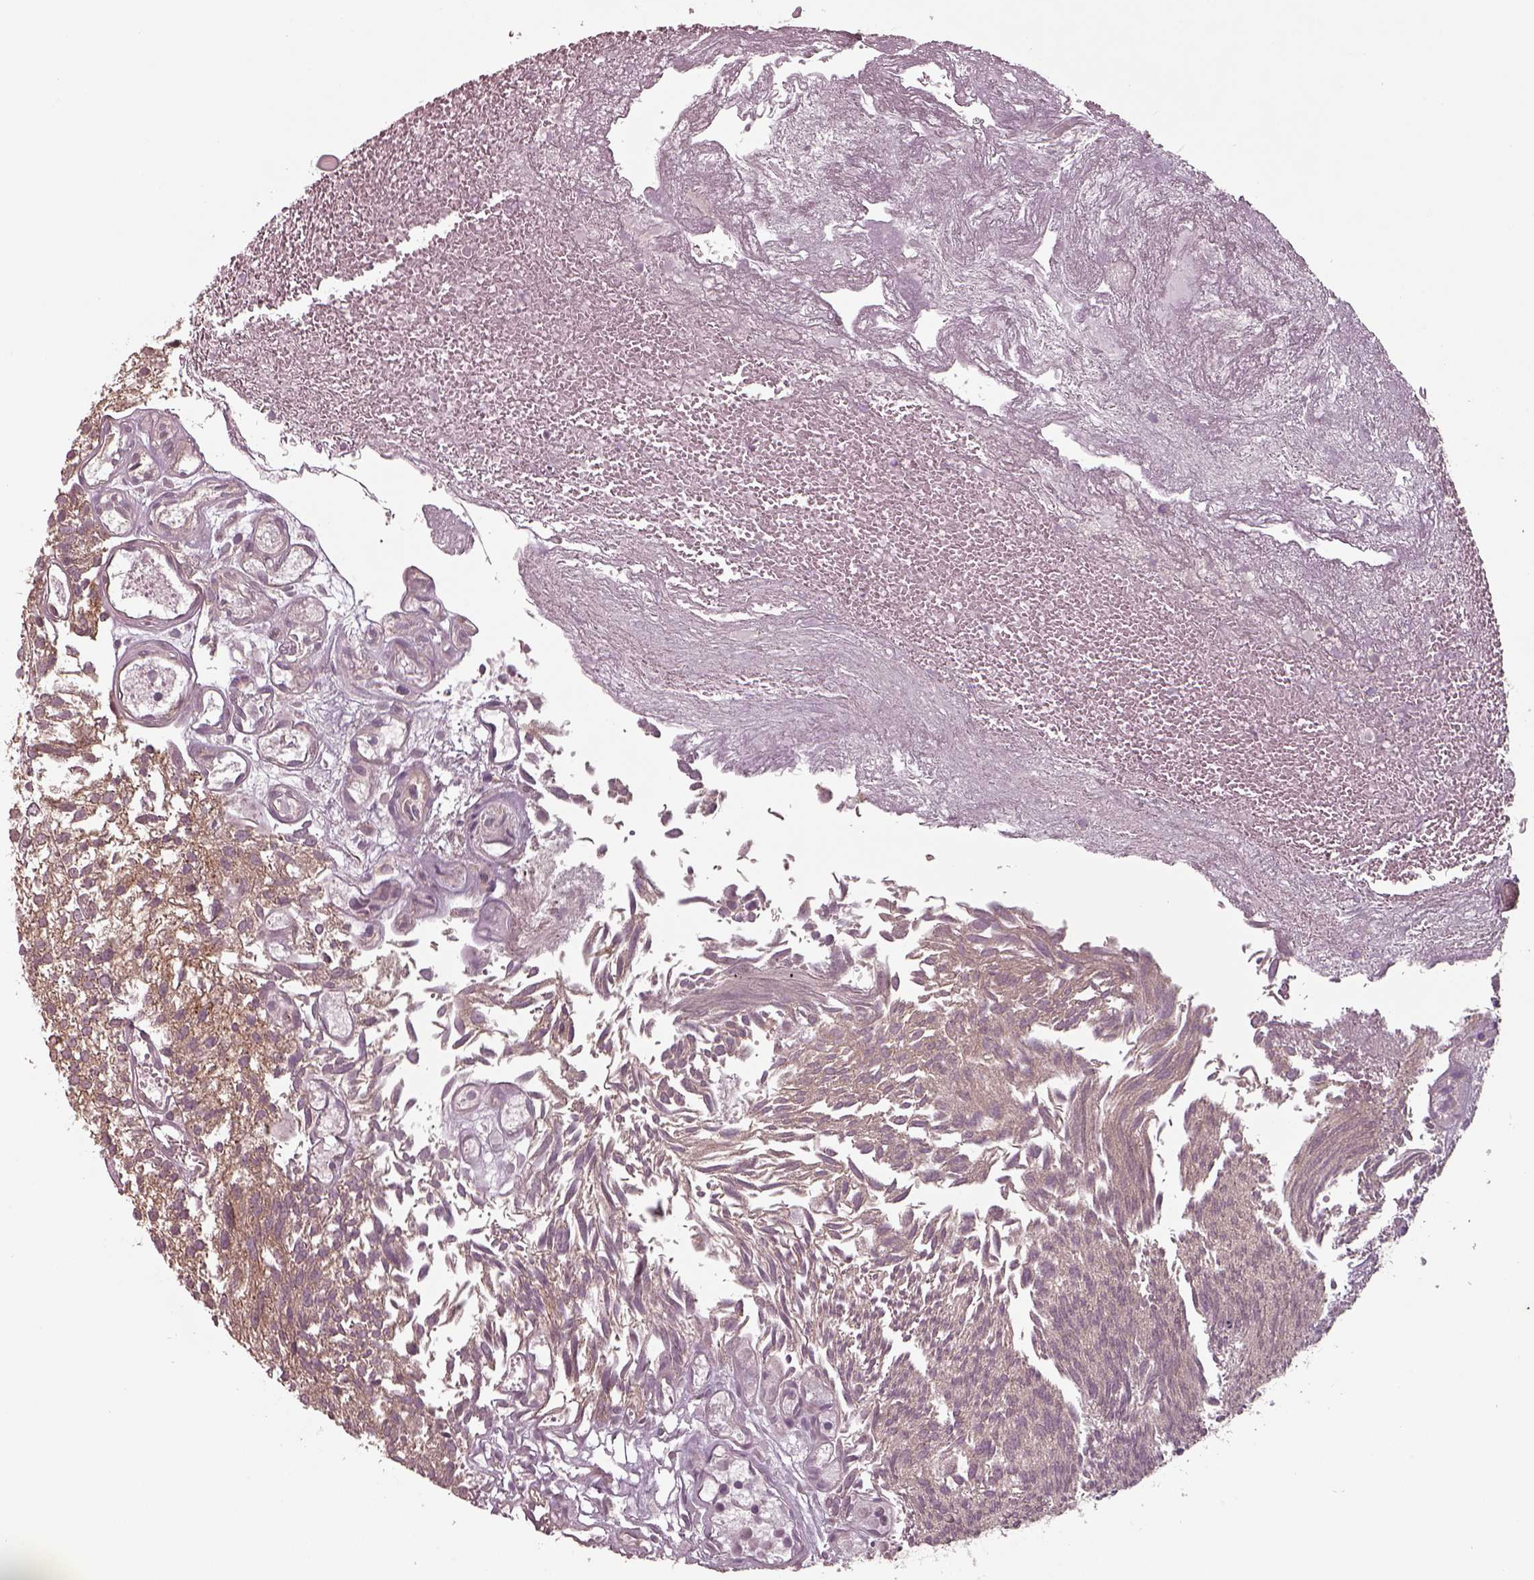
{"staining": {"intensity": "weak", "quantity": "25%-75%", "location": "cytoplasmic/membranous"}, "tissue": "urothelial cancer", "cell_type": "Tumor cells", "image_type": "cancer", "snomed": [{"axis": "morphology", "description": "Urothelial carcinoma, Low grade"}, {"axis": "topography", "description": "Urinary bladder"}], "caption": "IHC of human urothelial carcinoma (low-grade) displays low levels of weak cytoplasmic/membranous positivity in about 25%-75% of tumor cells.", "gene": "CHMP3", "patient": {"sex": "male", "age": 79}}